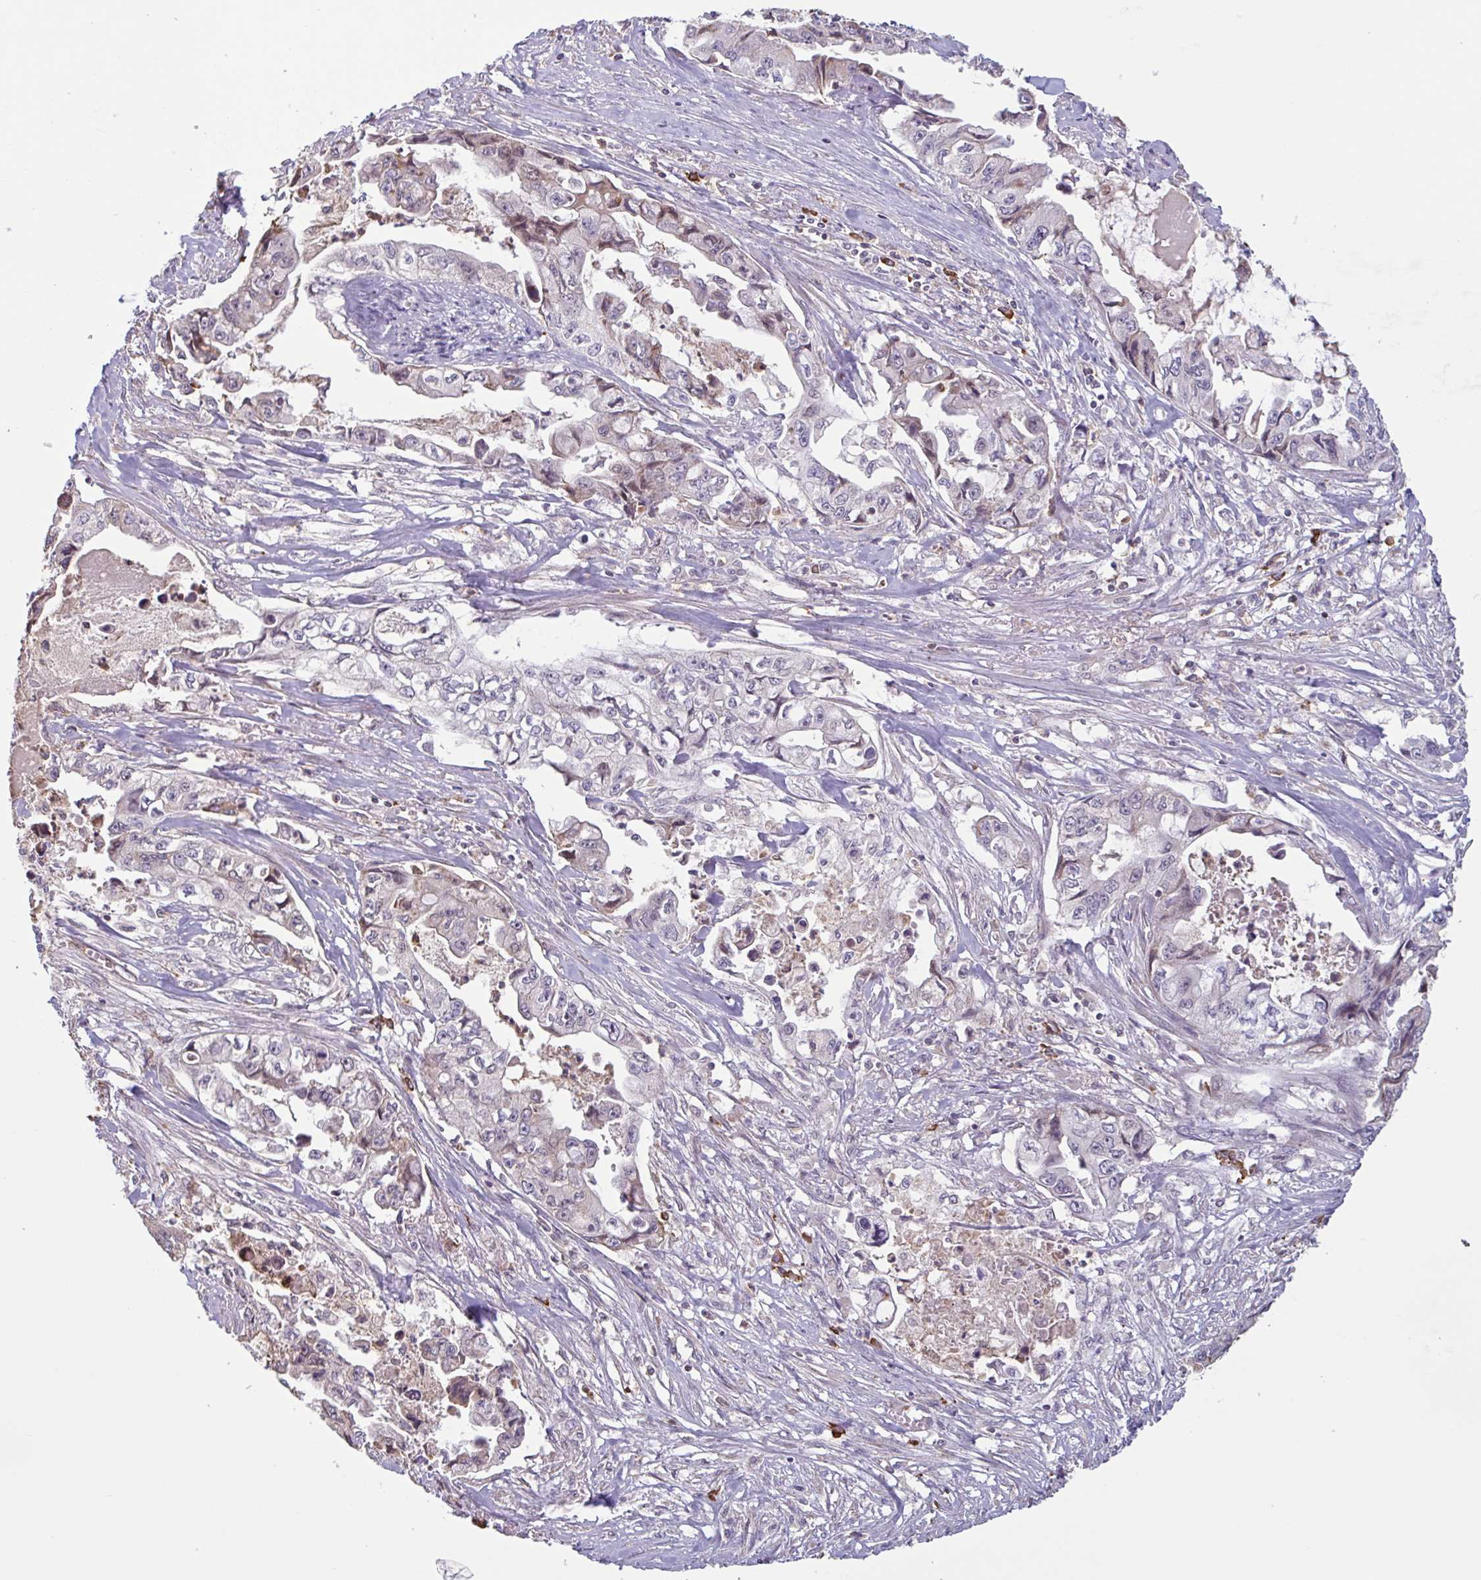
{"staining": {"intensity": "negative", "quantity": "none", "location": "none"}, "tissue": "pancreatic cancer", "cell_type": "Tumor cells", "image_type": "cancer", "snomed": [{"axis": "morphology", "description": "Adenocarcinoma, NOS"}, {"axis": "topography", "description": "Pancreas"}], "caption": "Pancreatic cancer (adenocarcinoma) was stained to show a protein in brown. There is no significant positivity in tumor cells.", "gene": "TAF1D", "patient": {"sex": "male", "age": 66}}